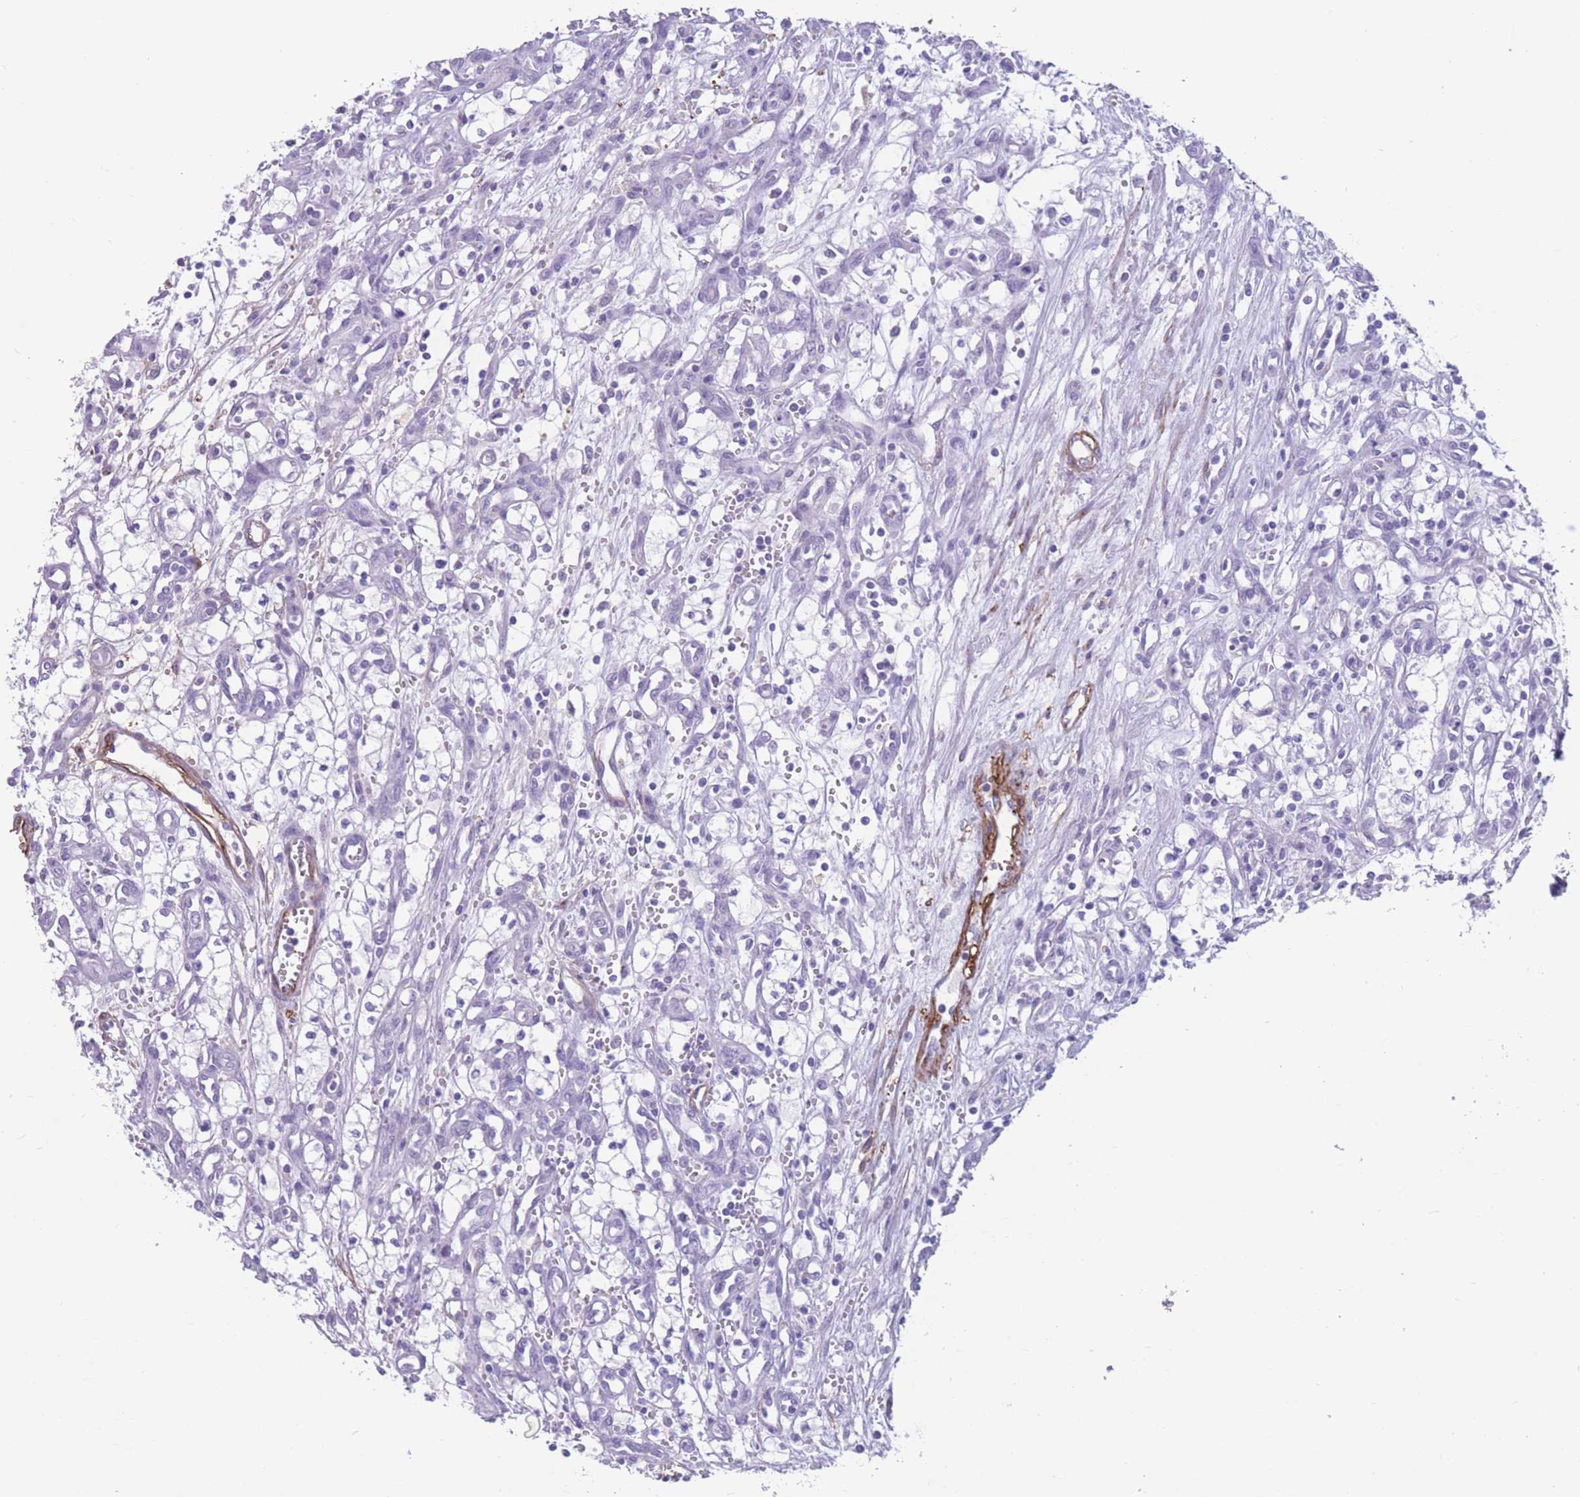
{"staining": {"intensity": "negative", "quantity": "none", "location": "none"}, "tissue": "renal cancer", "cell_type": "Tumor cells", "image_type": "cancer", "snomed": [{"axis": "morphology", "description": "Adenocarcinoma, NOS"}, {"axis": "topography", "description": "Kidney"}], "caption": "This is an immunohistochemistry micrograph of human renal cancer (adenocarcinoma). There is no staining in tumor cells.", "gene": "DPYD", "patient": {"sex": "male", "age": 59}}